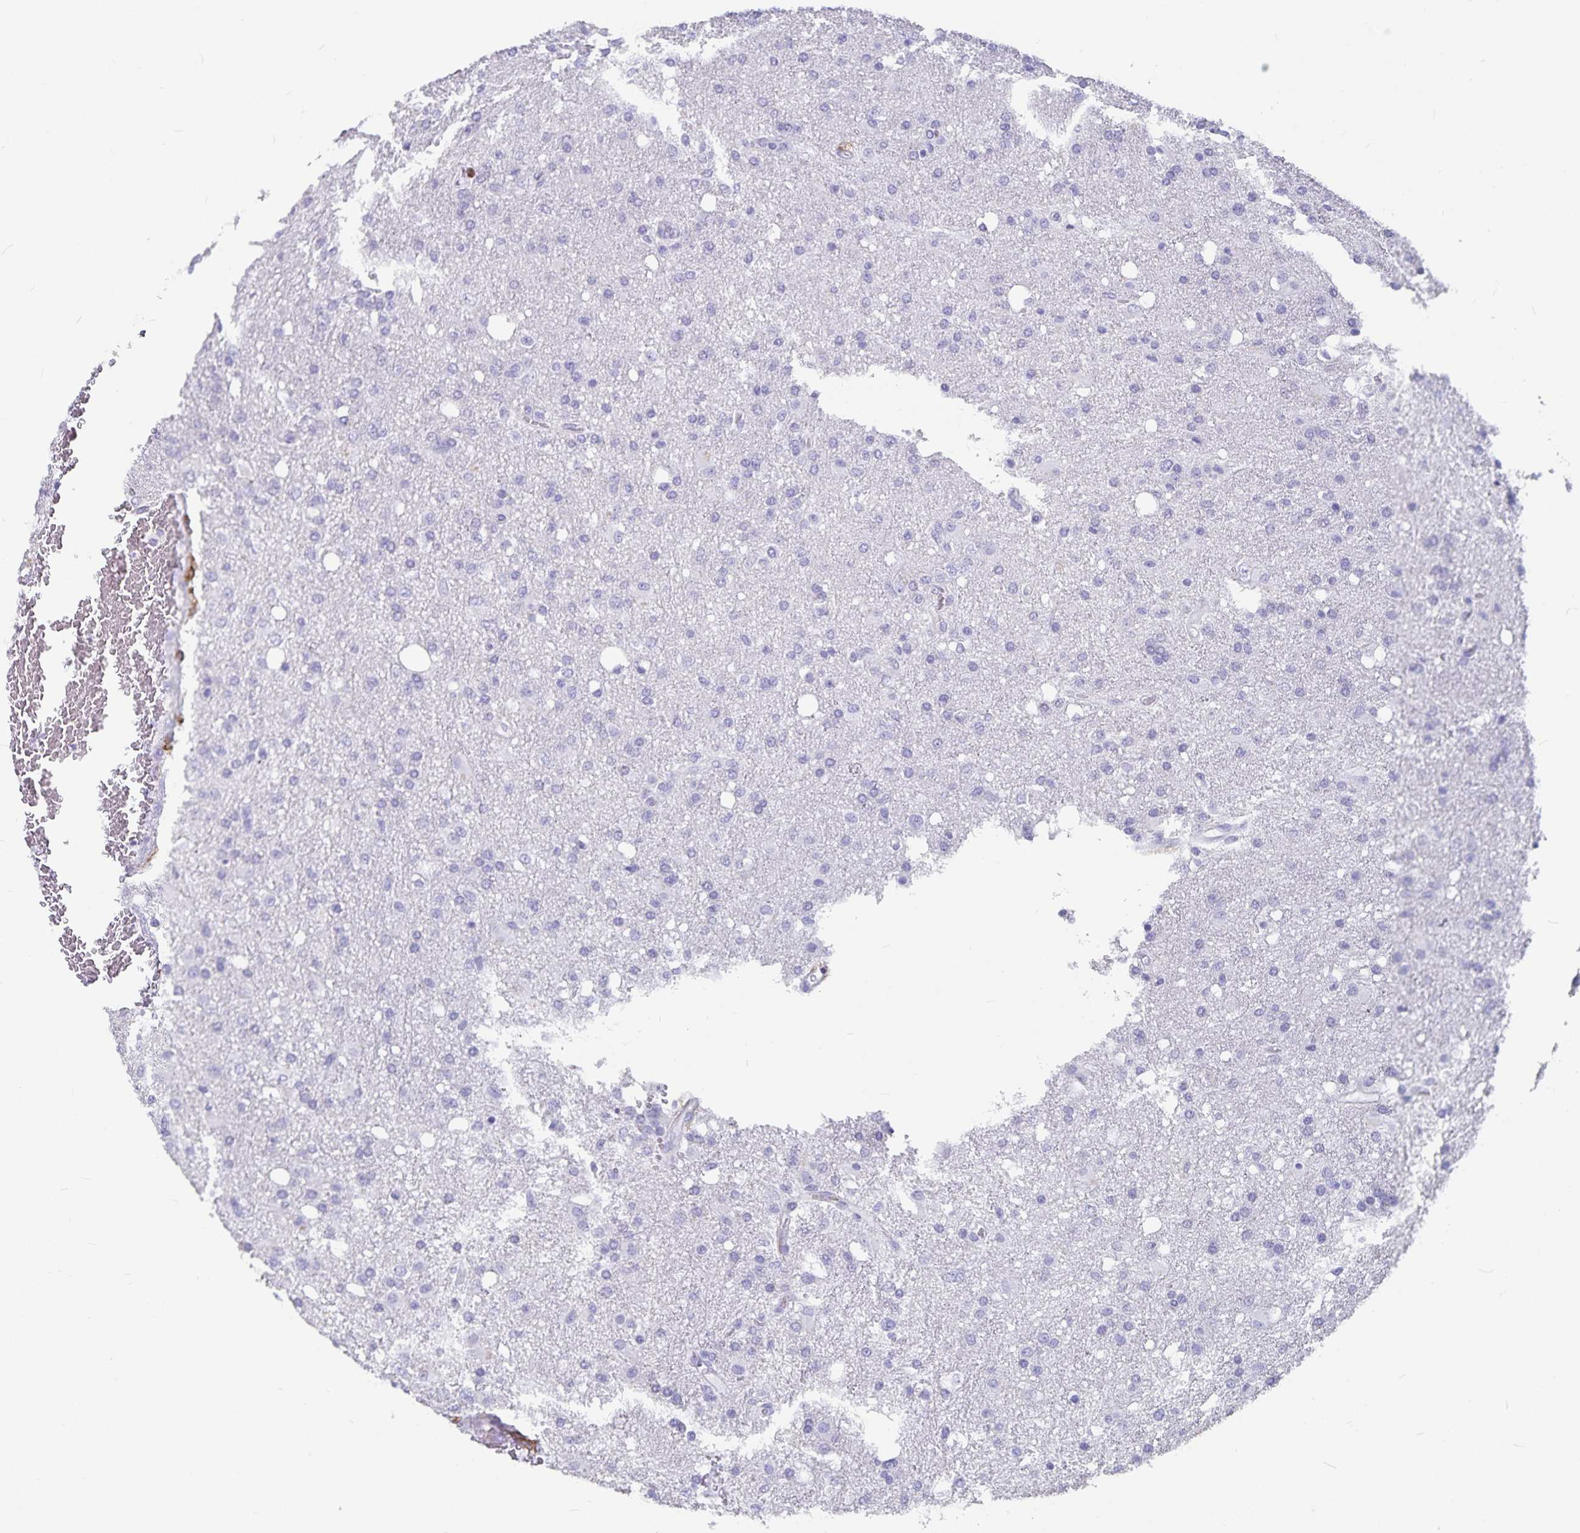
{"staining": {"intensity": "negative", "quantity": "none", "location": "none"}, "tissue": "glioma", "cell_type": "Tumor cells", "image_type": "cancer", "snomed": [{"axis": "morphology", "description": "Glioma, malignant, Low grade"}, {"axis": "topography", "description": "Brain"}], "caption": "Low-grade glioma (malignant) stained for a protein using IHC shows no staining tumor cells.", "gene": "PLAC1", "patient": {"sex": "female", "age": 58}}